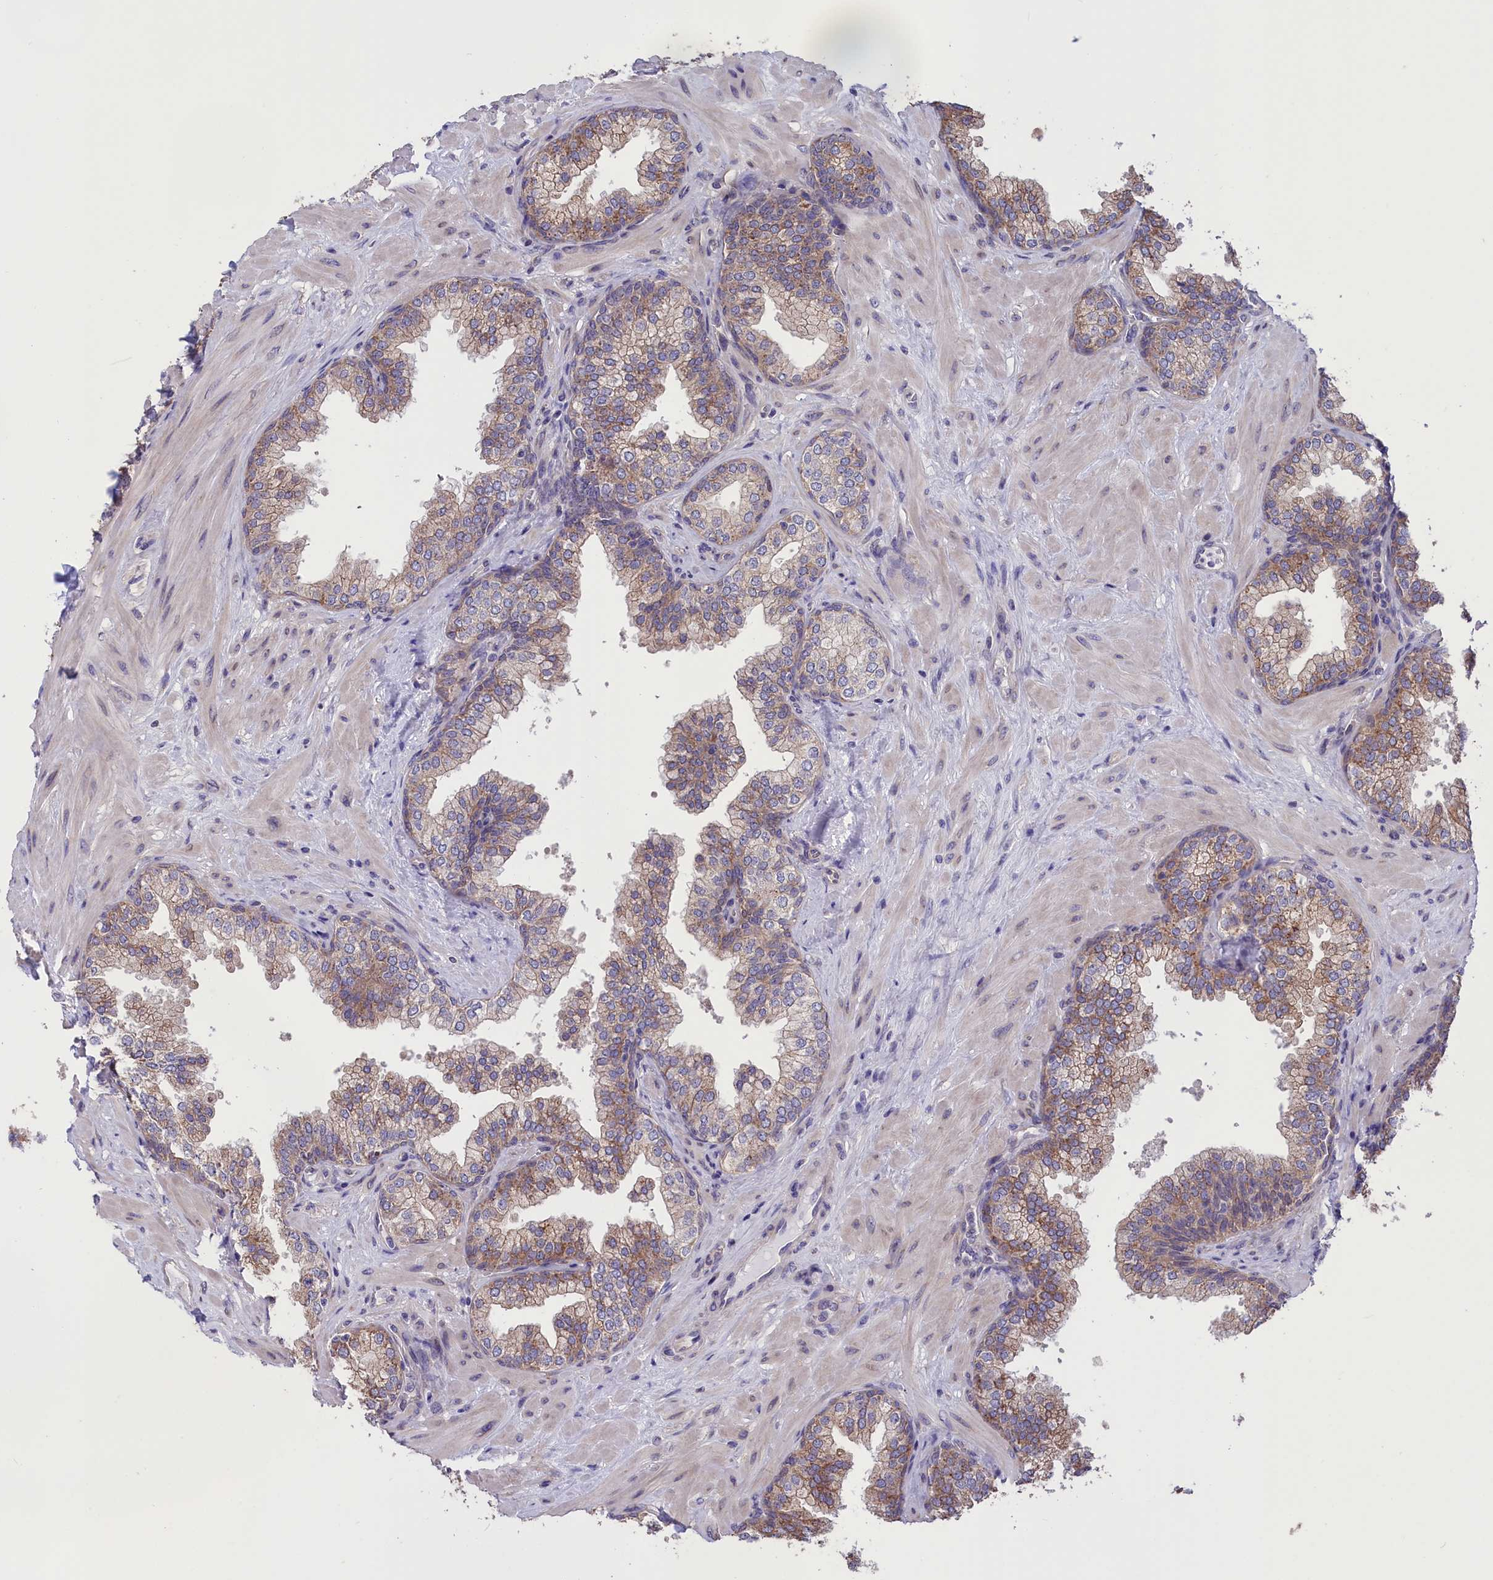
{"staining": {"intensity": "moderate", "quantity": "25%-75%", "location": "cytoplasmic/membranous"}, "tissue": "prostate", "cell_type": "Glandular cells", "image_type": "normal", "snomed": [{"axis": "morphology", "description": "Normal tissue, NOS"}, {"axis": "topography", "description": "Prostate"}], "caption": "A photomicrograph showing moderate cytoplasmic/membranous positivity in about 25%-75% of glandular cells in normal prostate, as visualized by brown immunohistochemical staining.", "gene": "CYP2U1", "patient": {"sex": "male", "age": 60}}